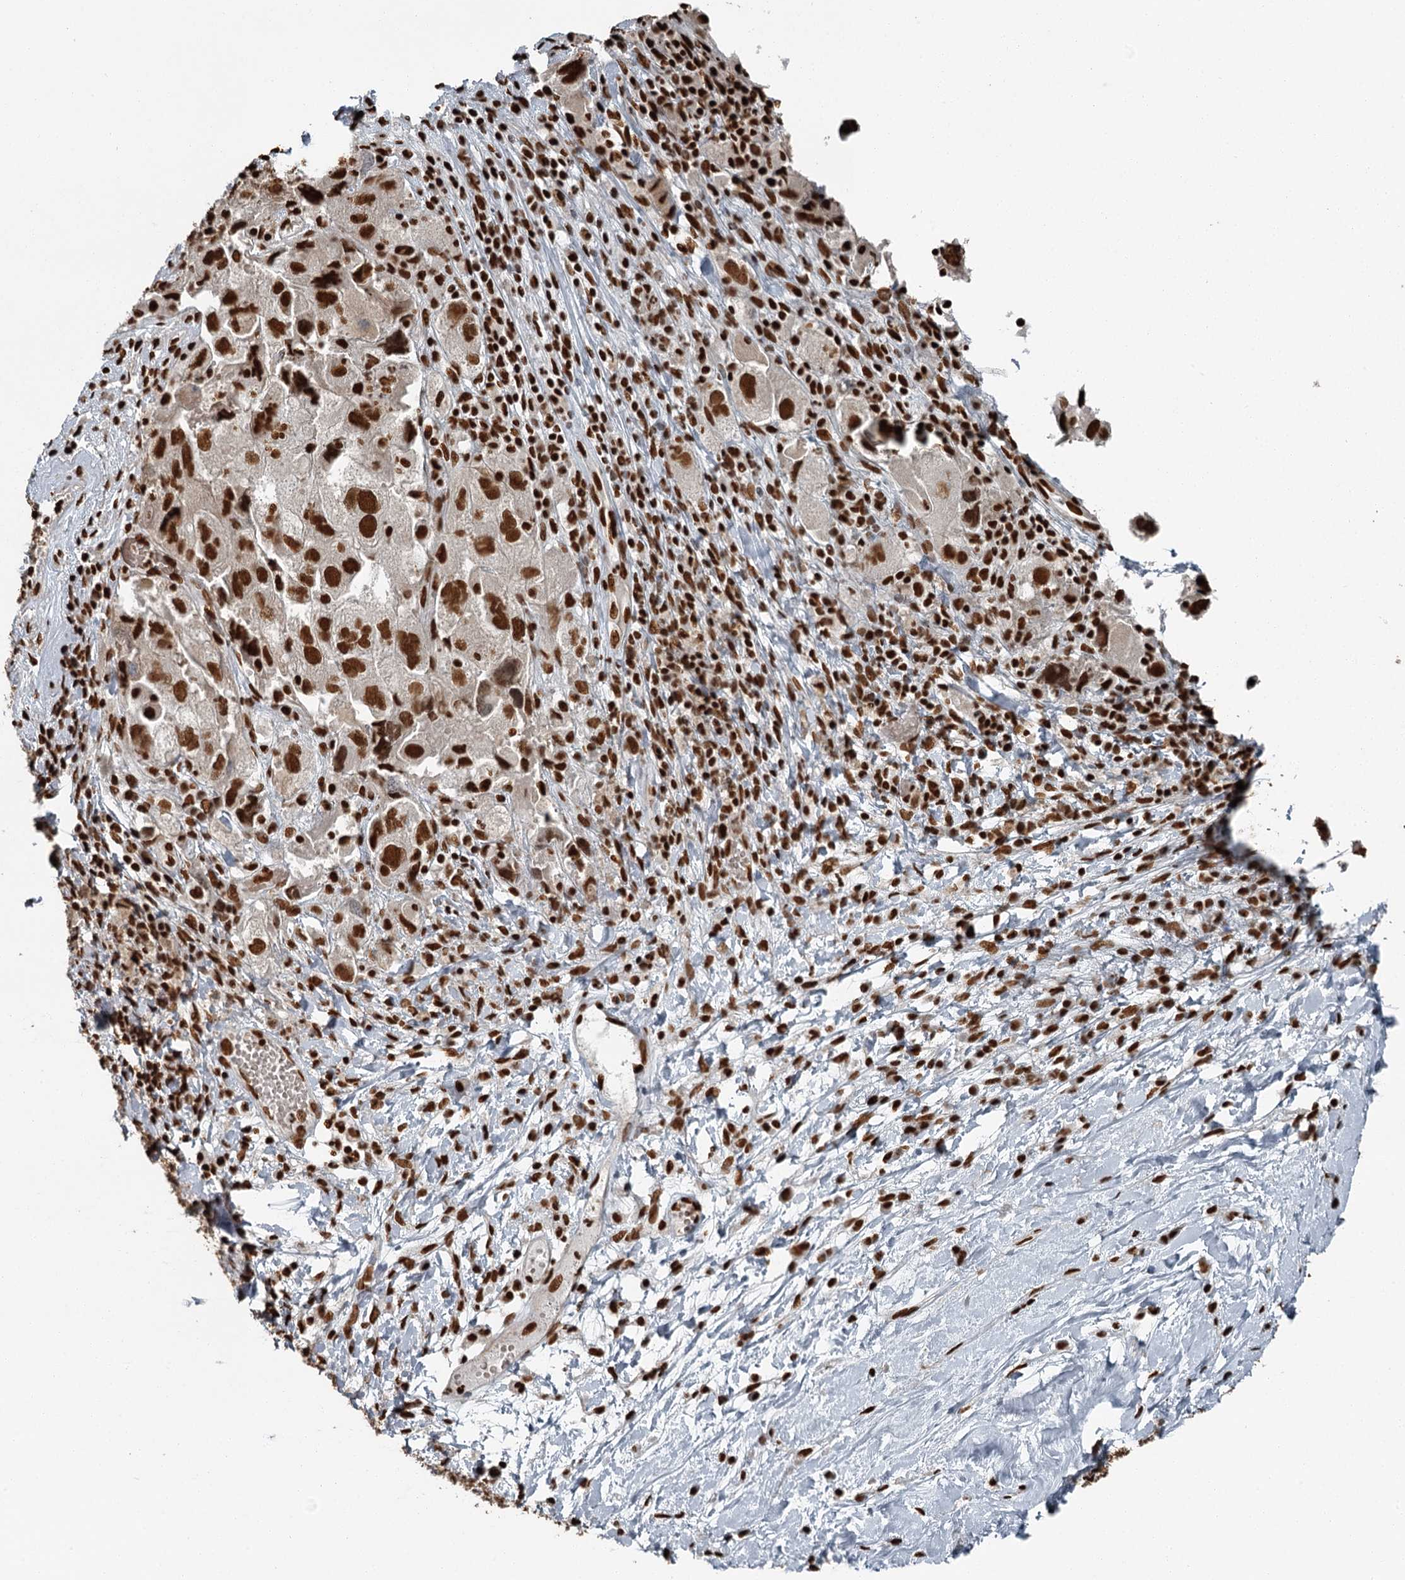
{"staining": {"intensity": "strong", "quantity": ">75%", "location": "nuclear"}, "tissue": "ovarian cancer", "cell_type": "Tumor cells", "image_type": "cancer", "snomed": [{"axis": "morphology", "description": "Carcinoma, NOS"}, {"axis": "morphology", "description": "Cystadenocarcinoma, serous, NOS"}, {"axis": "topography", "description": "Ovary"}], "caption": "Immunohistochemistry (IHC) micrograph of ovarian carcinoma stained for a protein (brown), which displays high levels of strong nuclear staining in about >75% of tumor cells.", "gene": "RBBP7", "patient": {"sex": "female", "age": 69}}